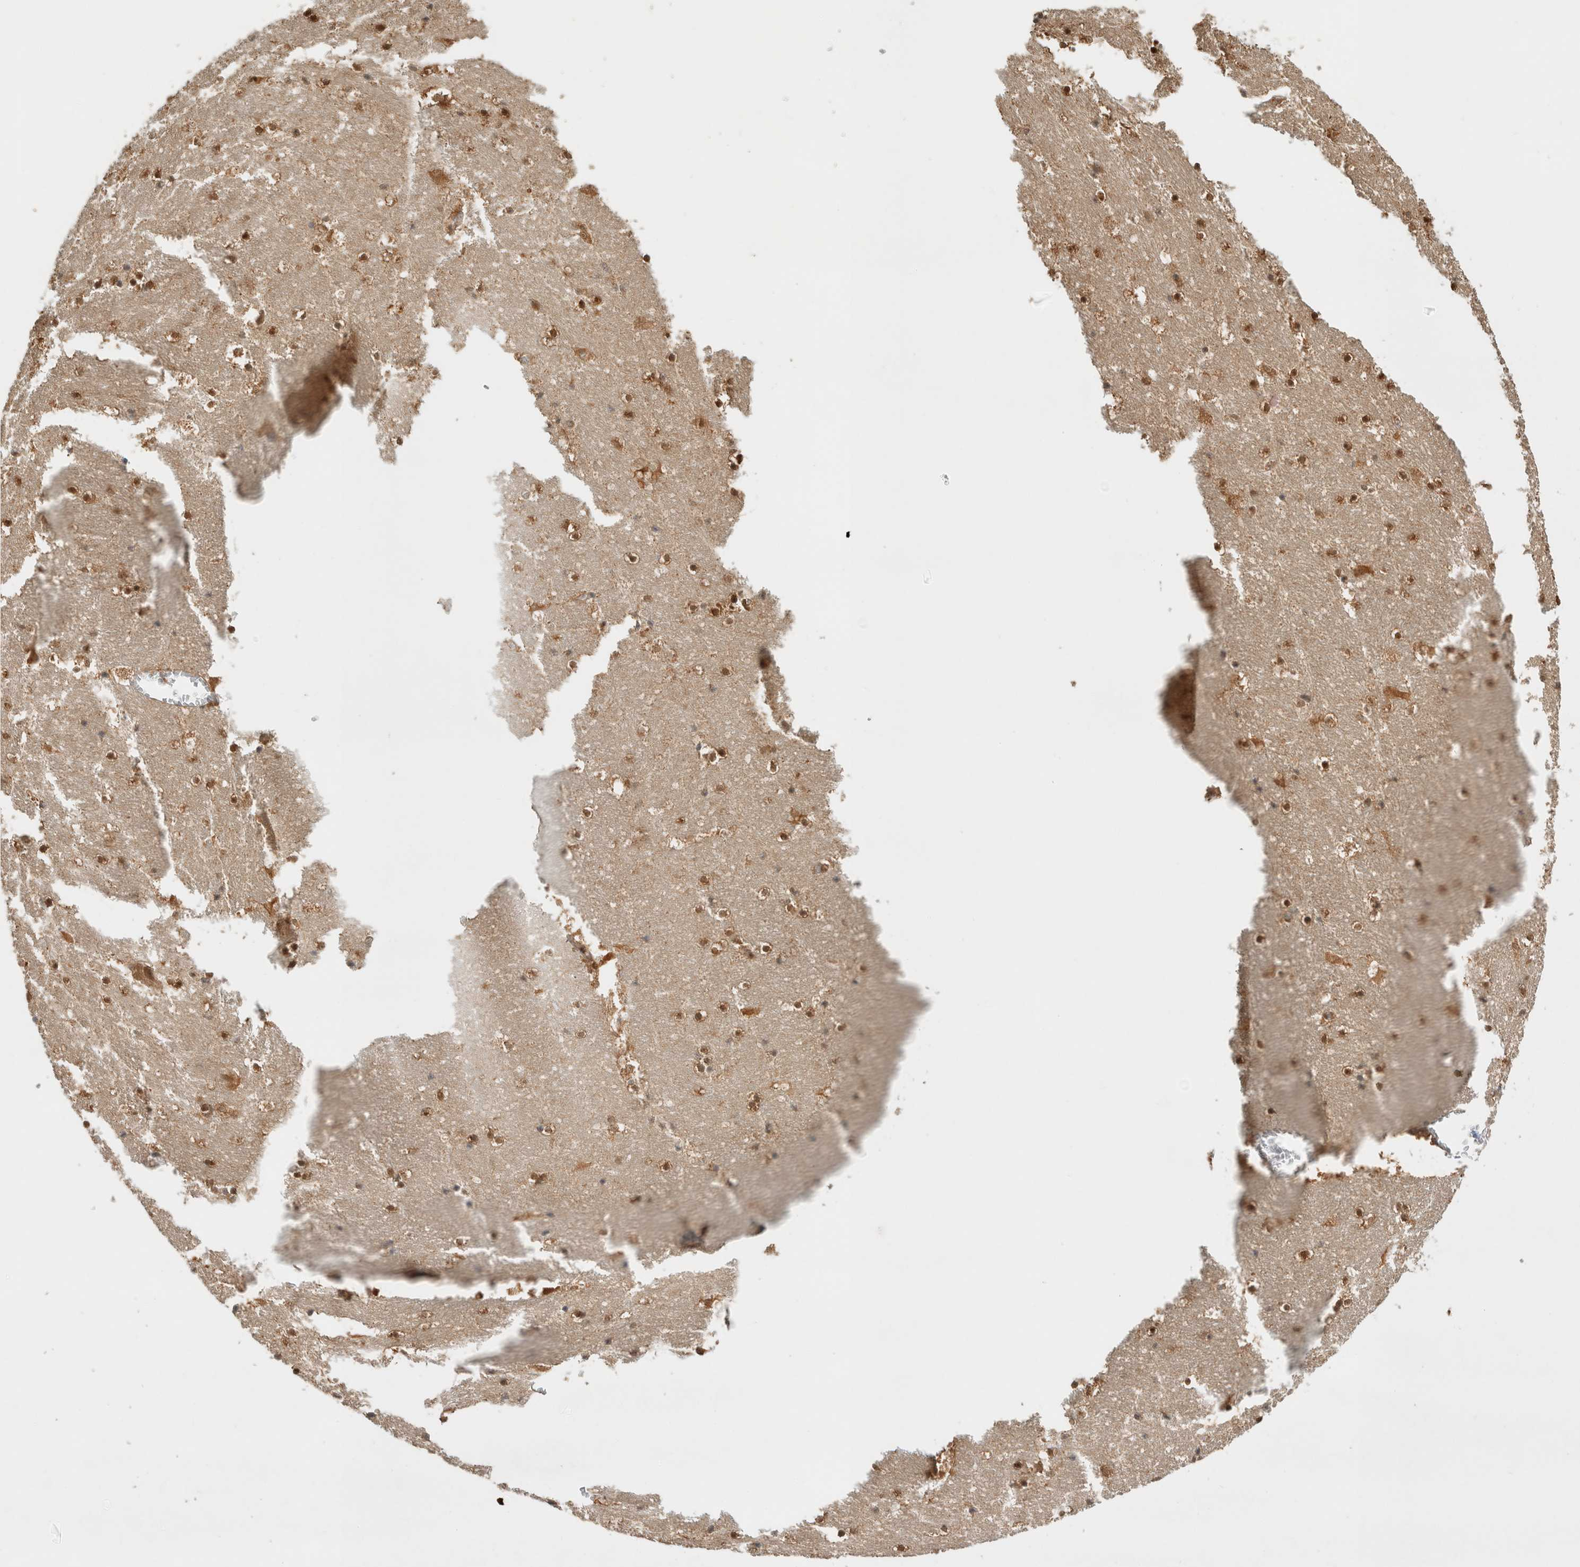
{"staining": {"intensity": "moderate", "quantity": "25%-75%", "location": "cytoplasmic/membranous,nuclear"}, "tissue": "hippocampus", "cell_type": "Glial cells", "image_type": "normal", "snomed": [{"axis": "morphology", "description": "Normal tissue, NOS"}, {"axis": "topography", "description": "Hippocampus"}], "caption": "This photomicrograph reveals immunohistochemistry (IHC) staining of unremarkable hippocampus, with medium moderate cytoplasmic/membranous,nuclear positivity in about 25%-75% of glial cells.", "gene": "OTUD6B", "patient": {"sex": "male", "age": 45}}